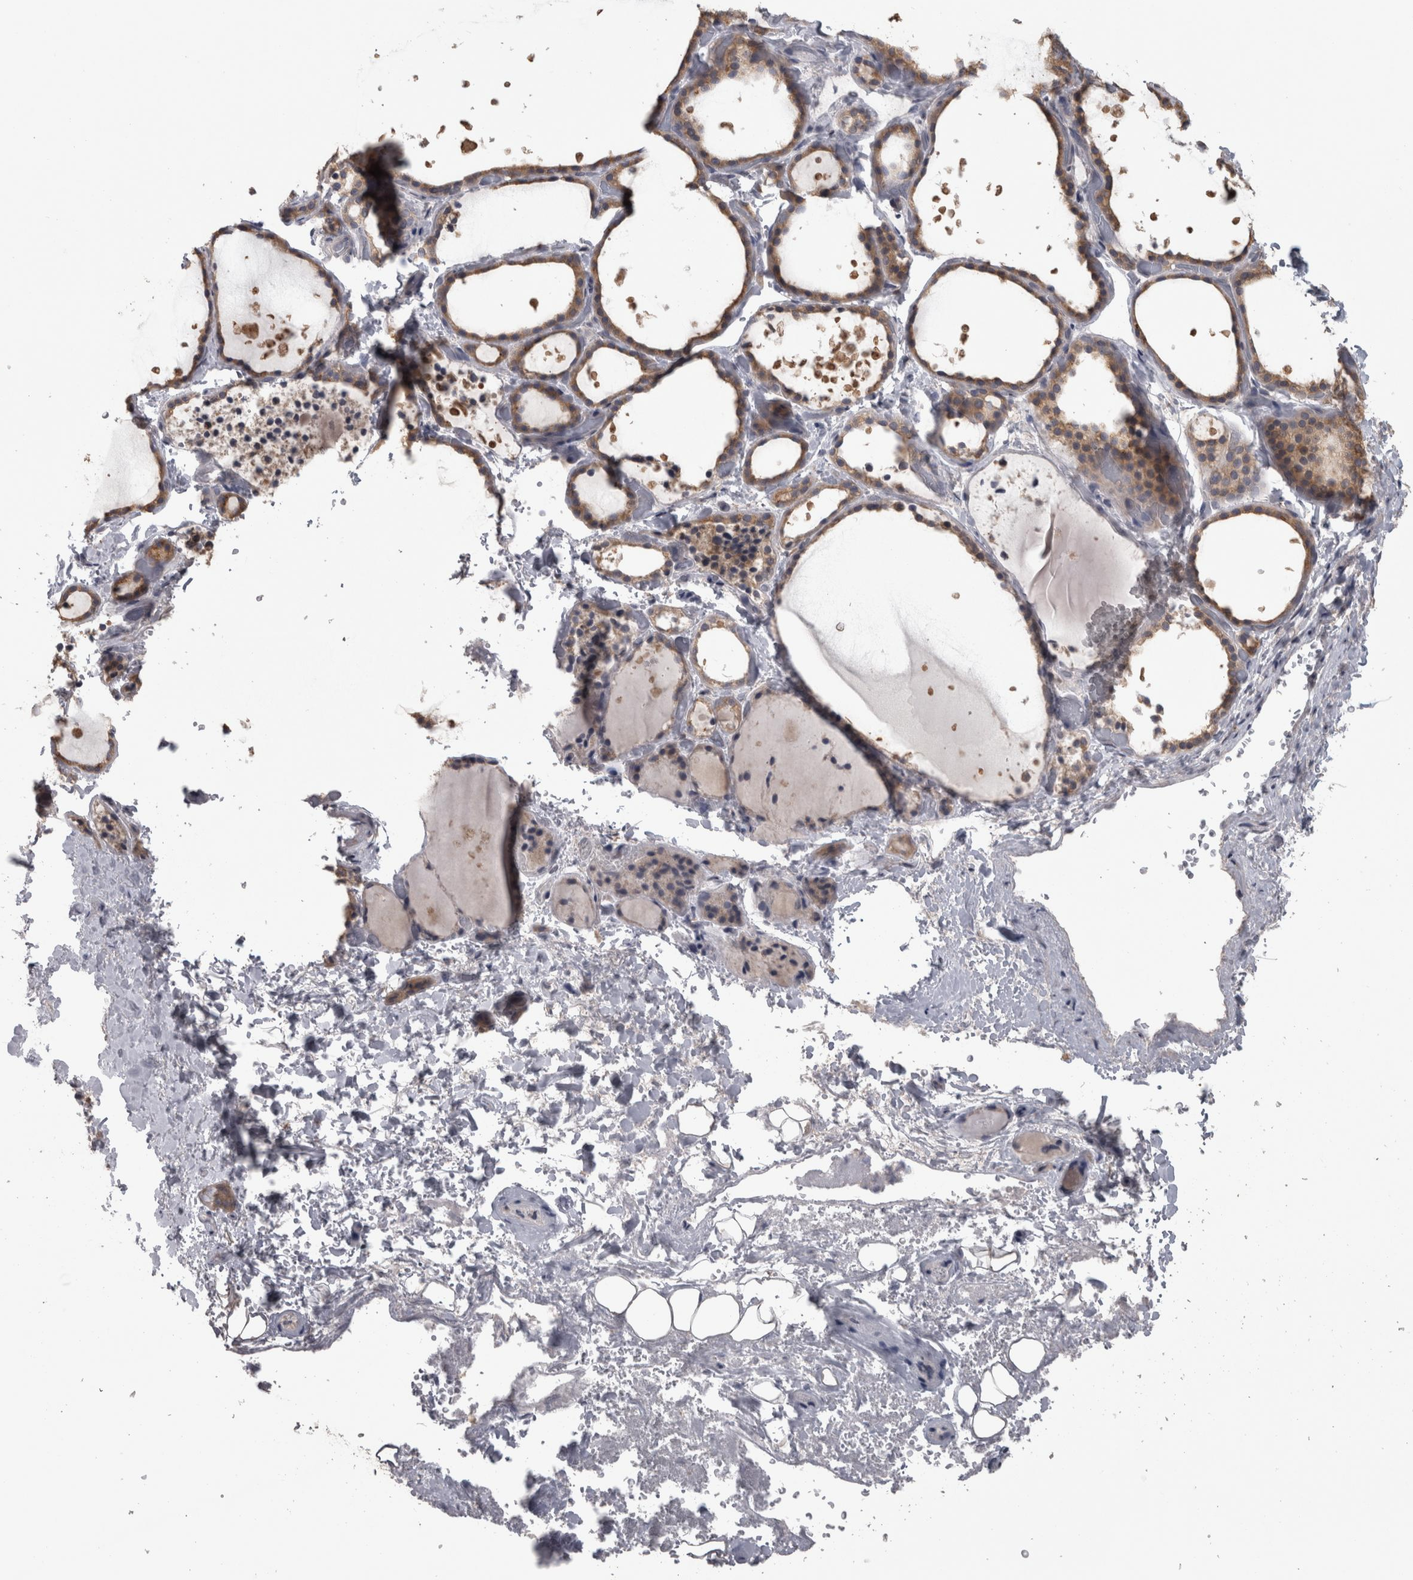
{"staining": {"intensity": "weak", "quantity": ">75%", "location": "cytoplasmic/membranous"}, "tissue": "thyroid gland", "cell_type": "Glandular cells", "image_type": "normal", "snomed": [{"axis": "morphology", "description": "Normal tissue, NOS"}, {"axis": "topography", "description": "Thyroid gland"}], "caption": "Glandular cells display weak cytoplasmic/membranous positivity in approximately >75% of cells in unremarkable thyroid gland.", "gene": "RAB29", "patient": {"sex": "female", "age": 44}}